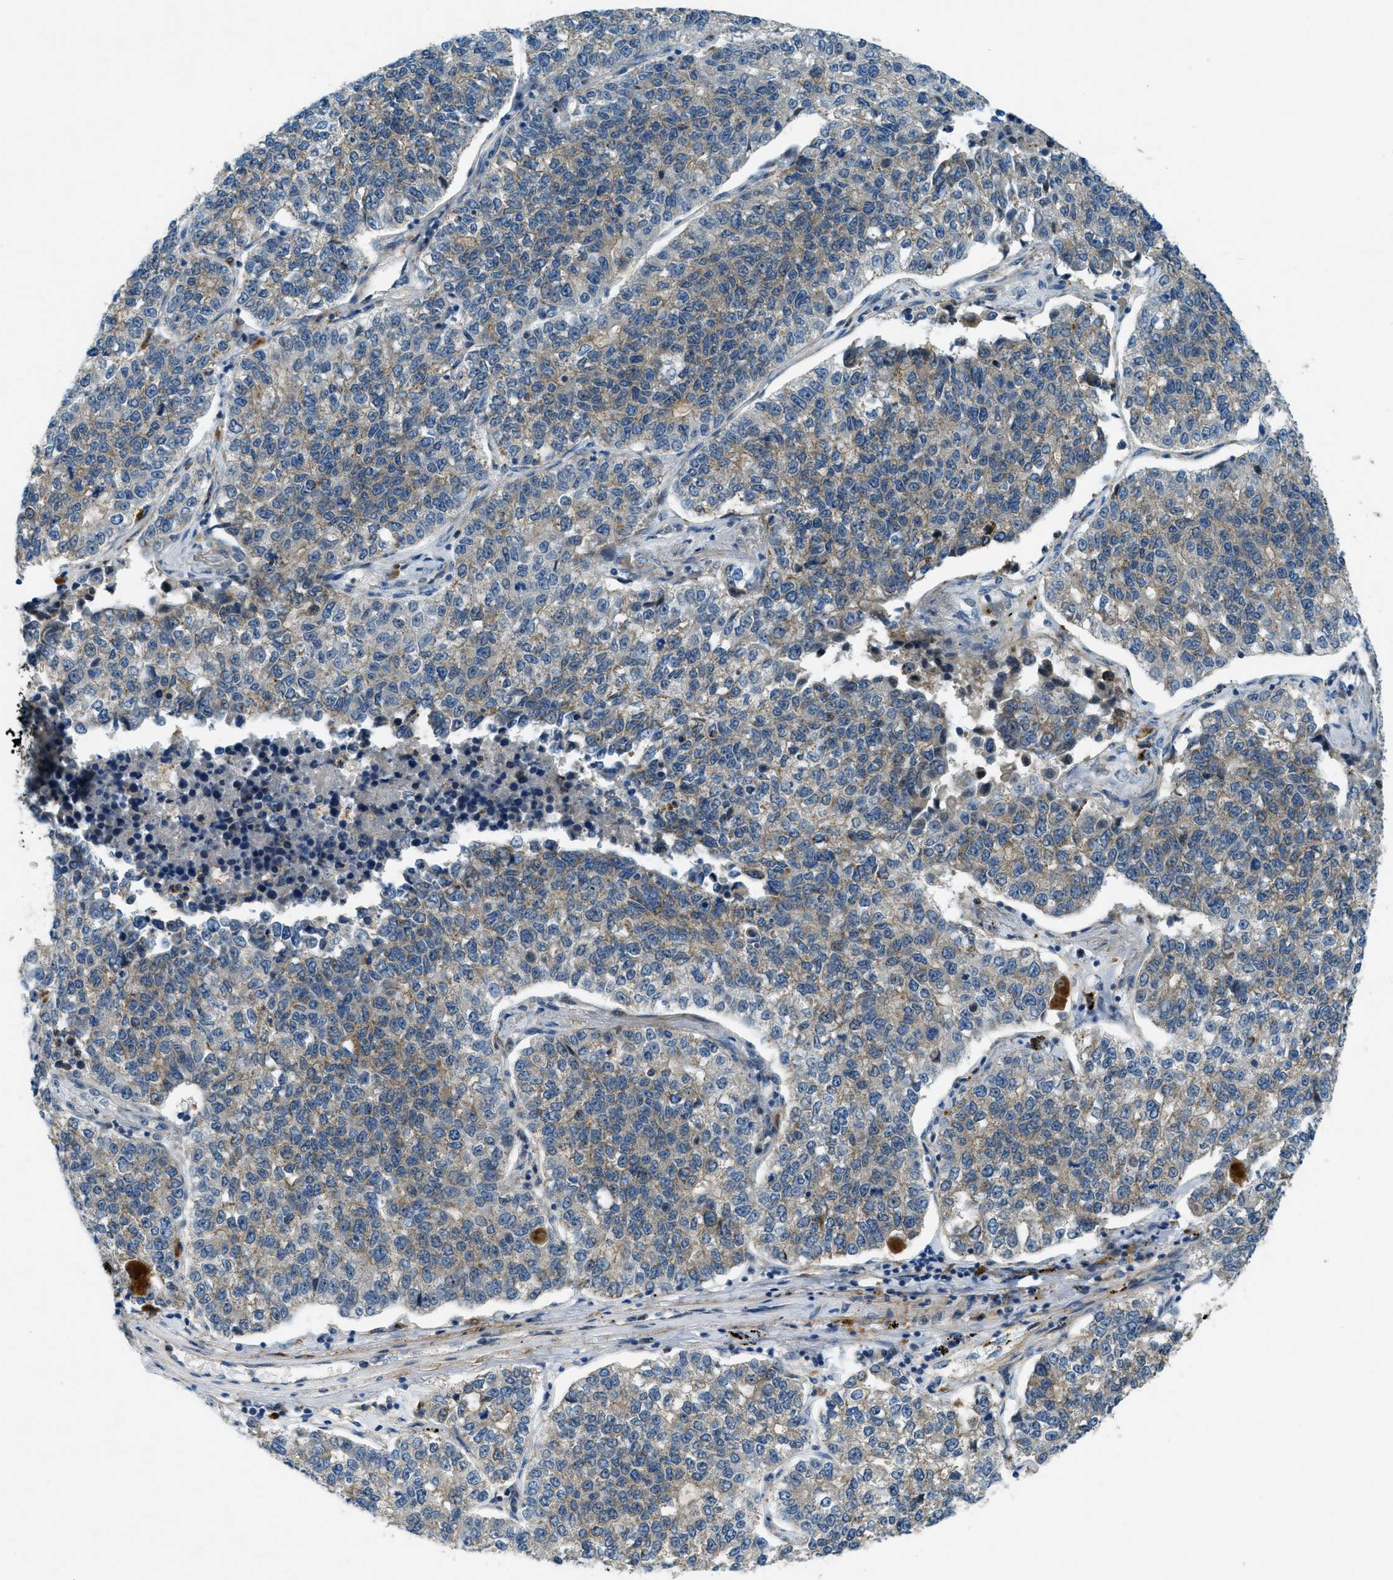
{"staining": {"intensity": "moderate", "quantity": ">75%", "location": "cytoplasmic/membranous"}, "tissue": "lung cancer", "cell_type": "Tumor cells", "image_type": "cancer", "snomed": [{"axis": "morphology", "description": "Adenocarcinoma, NOS"}, {"axis": "topography", "description": "Lung"}], "caption": "IHC micrograph of neoplastic tissue: lung cancer stained using immunohistochemistry (IHC) shows medium levels of moderate protein expression localized specifically in the cytoplasmic/membranous of tumor cells, appearing as a cytoplasmic/membranous brown color.", "gene": "SNX14", "patient": {"sex": "male", "age": 49}}